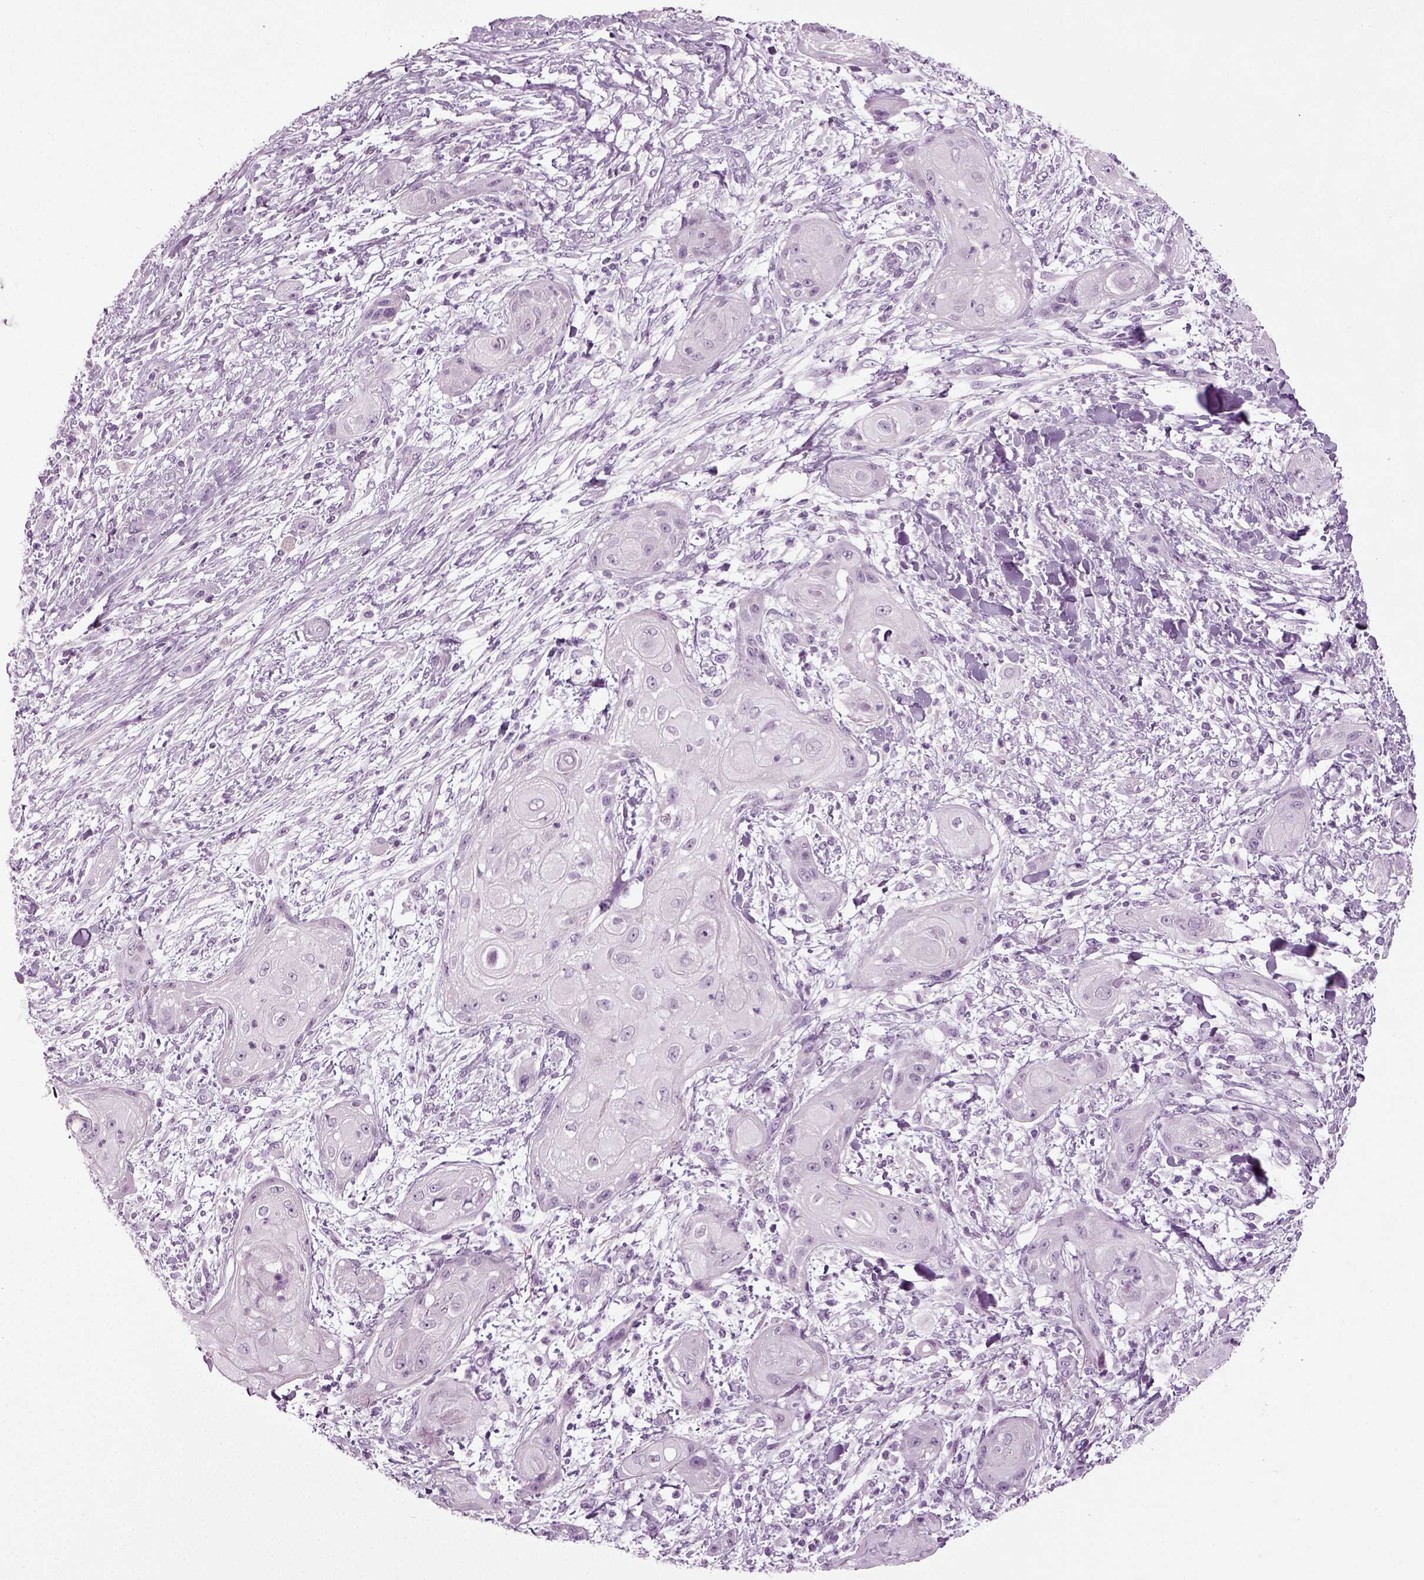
{"staining": {"intensity": "negative", "quantity": "none", "location": "none"}, "tissue": "skin cancer", "cell_type": "Tumor cells", "image_type": "cancer", "snomed": [{"axis": "morphology", "description": "Squamous cell carcinoma, NOS"}, {"axis": "topography", "description": "Skin"}], "caption": "Immunohistochemistry (IHC) of human skin cancer (squamous cell carcinoma) displays no positivity in tumor cells.", "gene": "SCG5", "patient": {"sex": "male", "age": 62}}